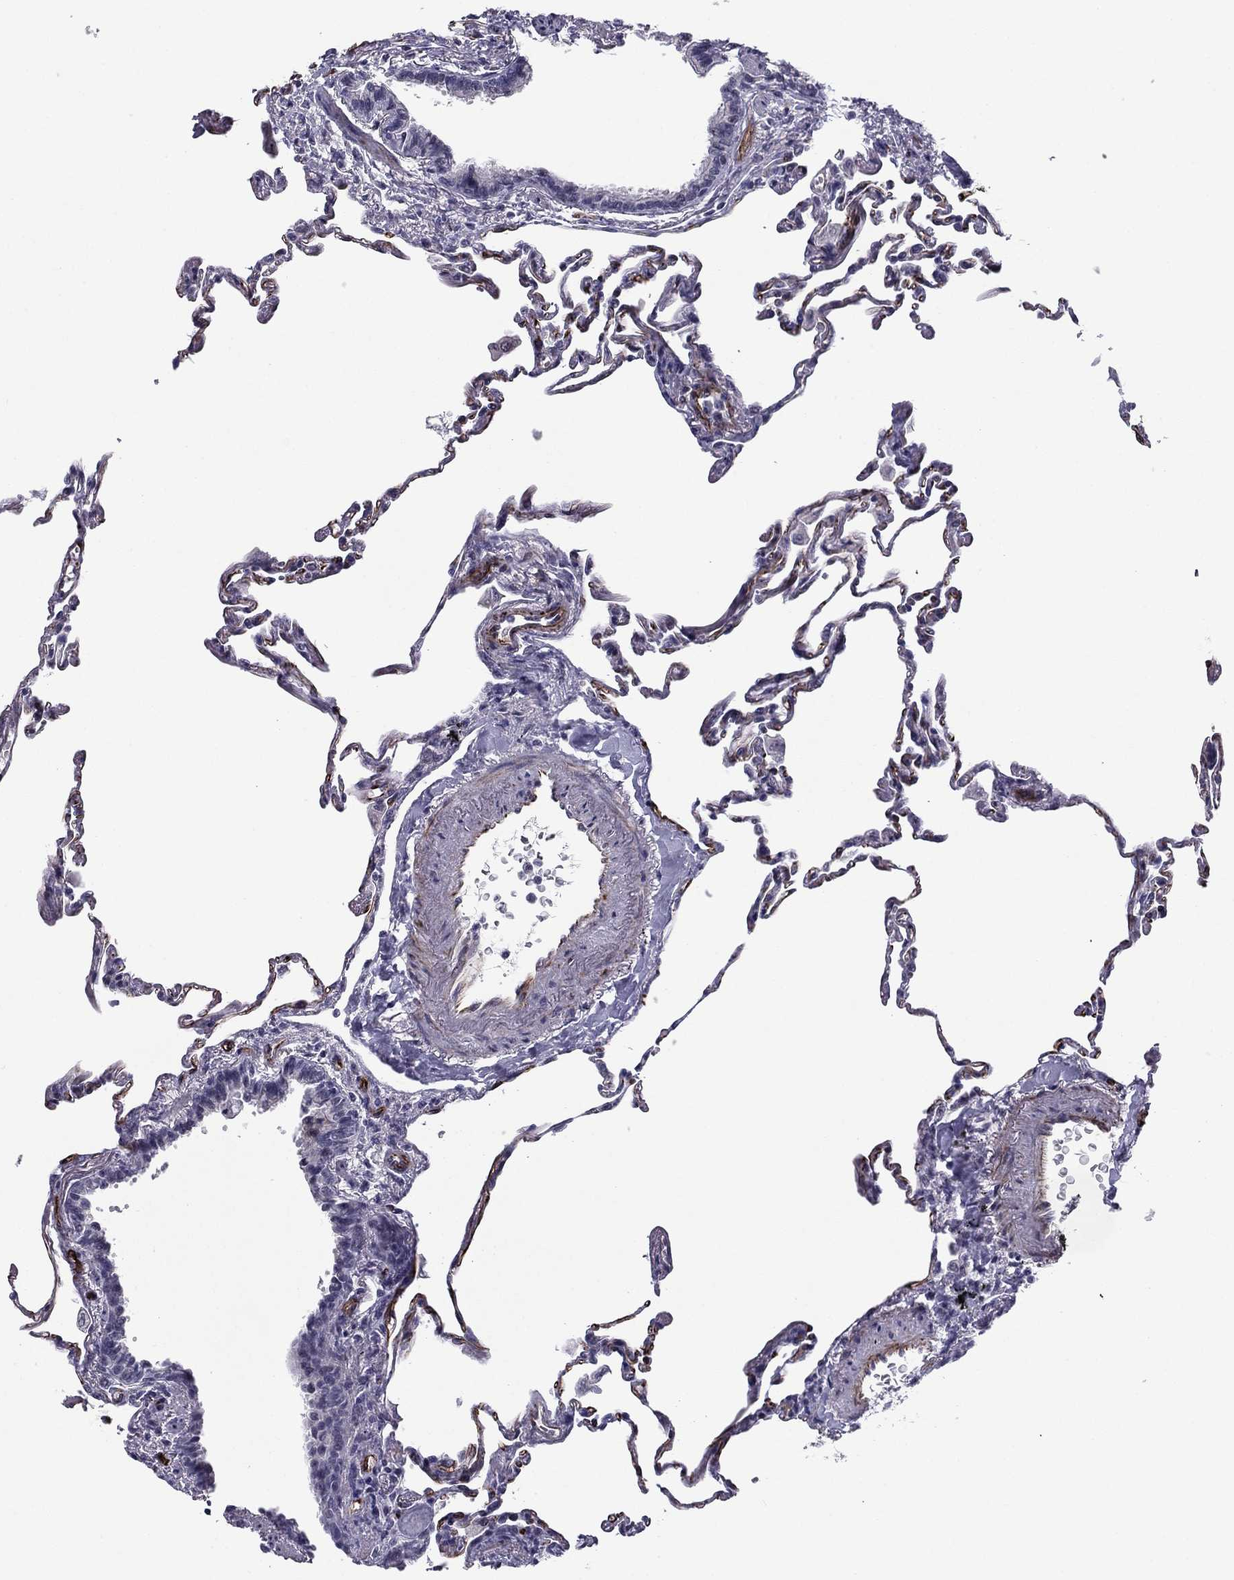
{"staining": {"intensity": "negative", "quantity": "none", "location": "none"}, "tissue": "lung", "cell_type": "Alveolar cells", "image_type": "normal", "snomed": [{"axis": "morphology", "description": "Normal tissue, NOS"}, {"axis": "topography", "description": "Lung"}], "caption": "This is a histopathology image of immunohistochemistry staining of unremarkable lung, which shows no expression in alveolar cells.", "gene": "ANKS4B", "patient": {"sex": "female", "age": 57}}